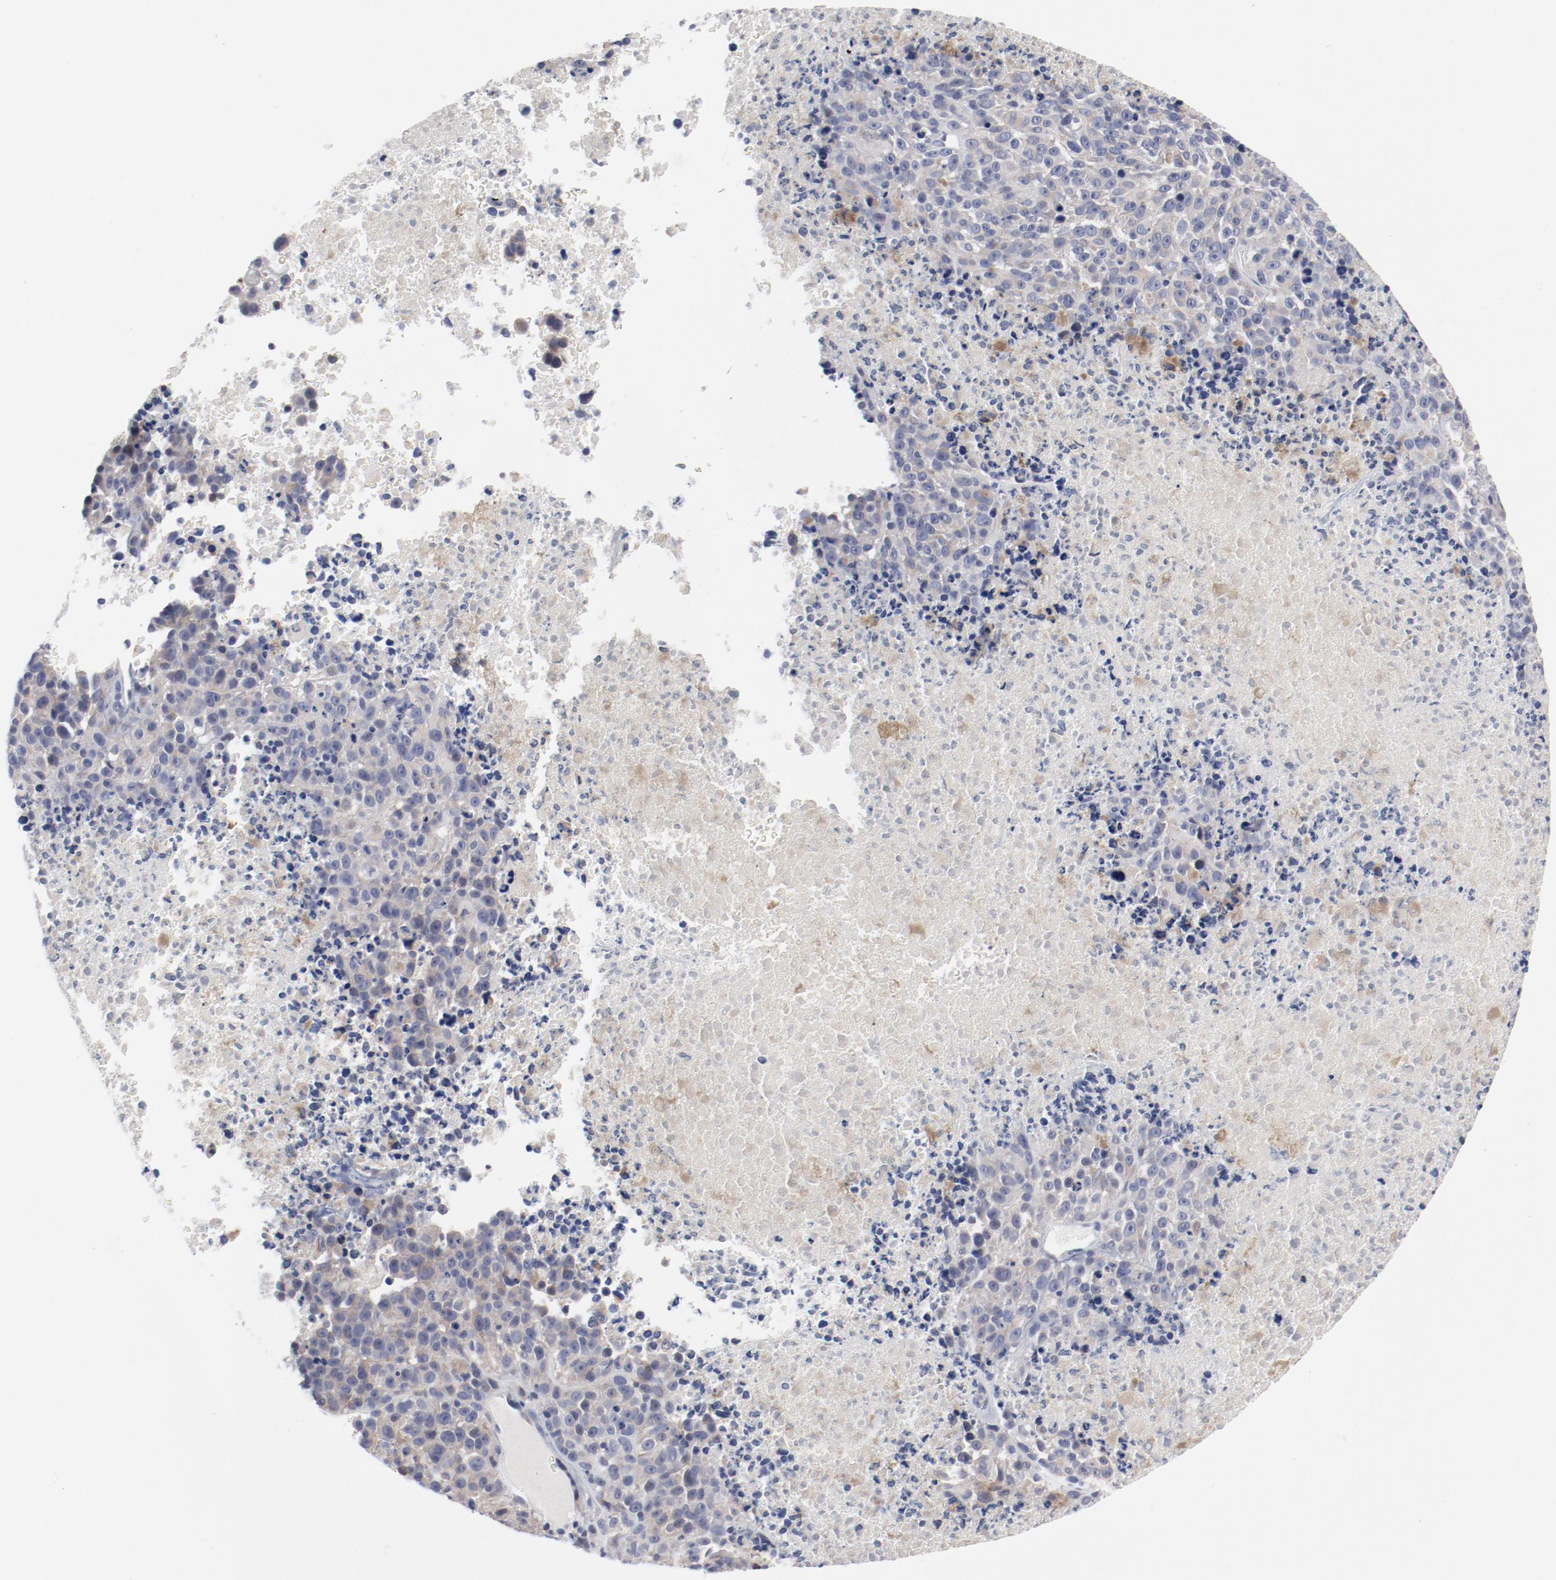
{"staining": {"intensity": "negative", "quantity": "none", "location": "none"}, "tissue": "melanoma", "cell_type": "Tumor cells", "image_type": "cancer", "snomed": [{"axis": "morphology", "description": "Malignant melanoma, Metastatic site"}, {"axis": "topography", "description": "Cerebral cortex"}], "caption": "DAB (3,3'-diaminobenzidine) immunohistochemical staining of melanoma demonstrates no significant positivity in tumor cells.", "gene": "KCNK13", "patient": {"sex": "female", "age": 52}}